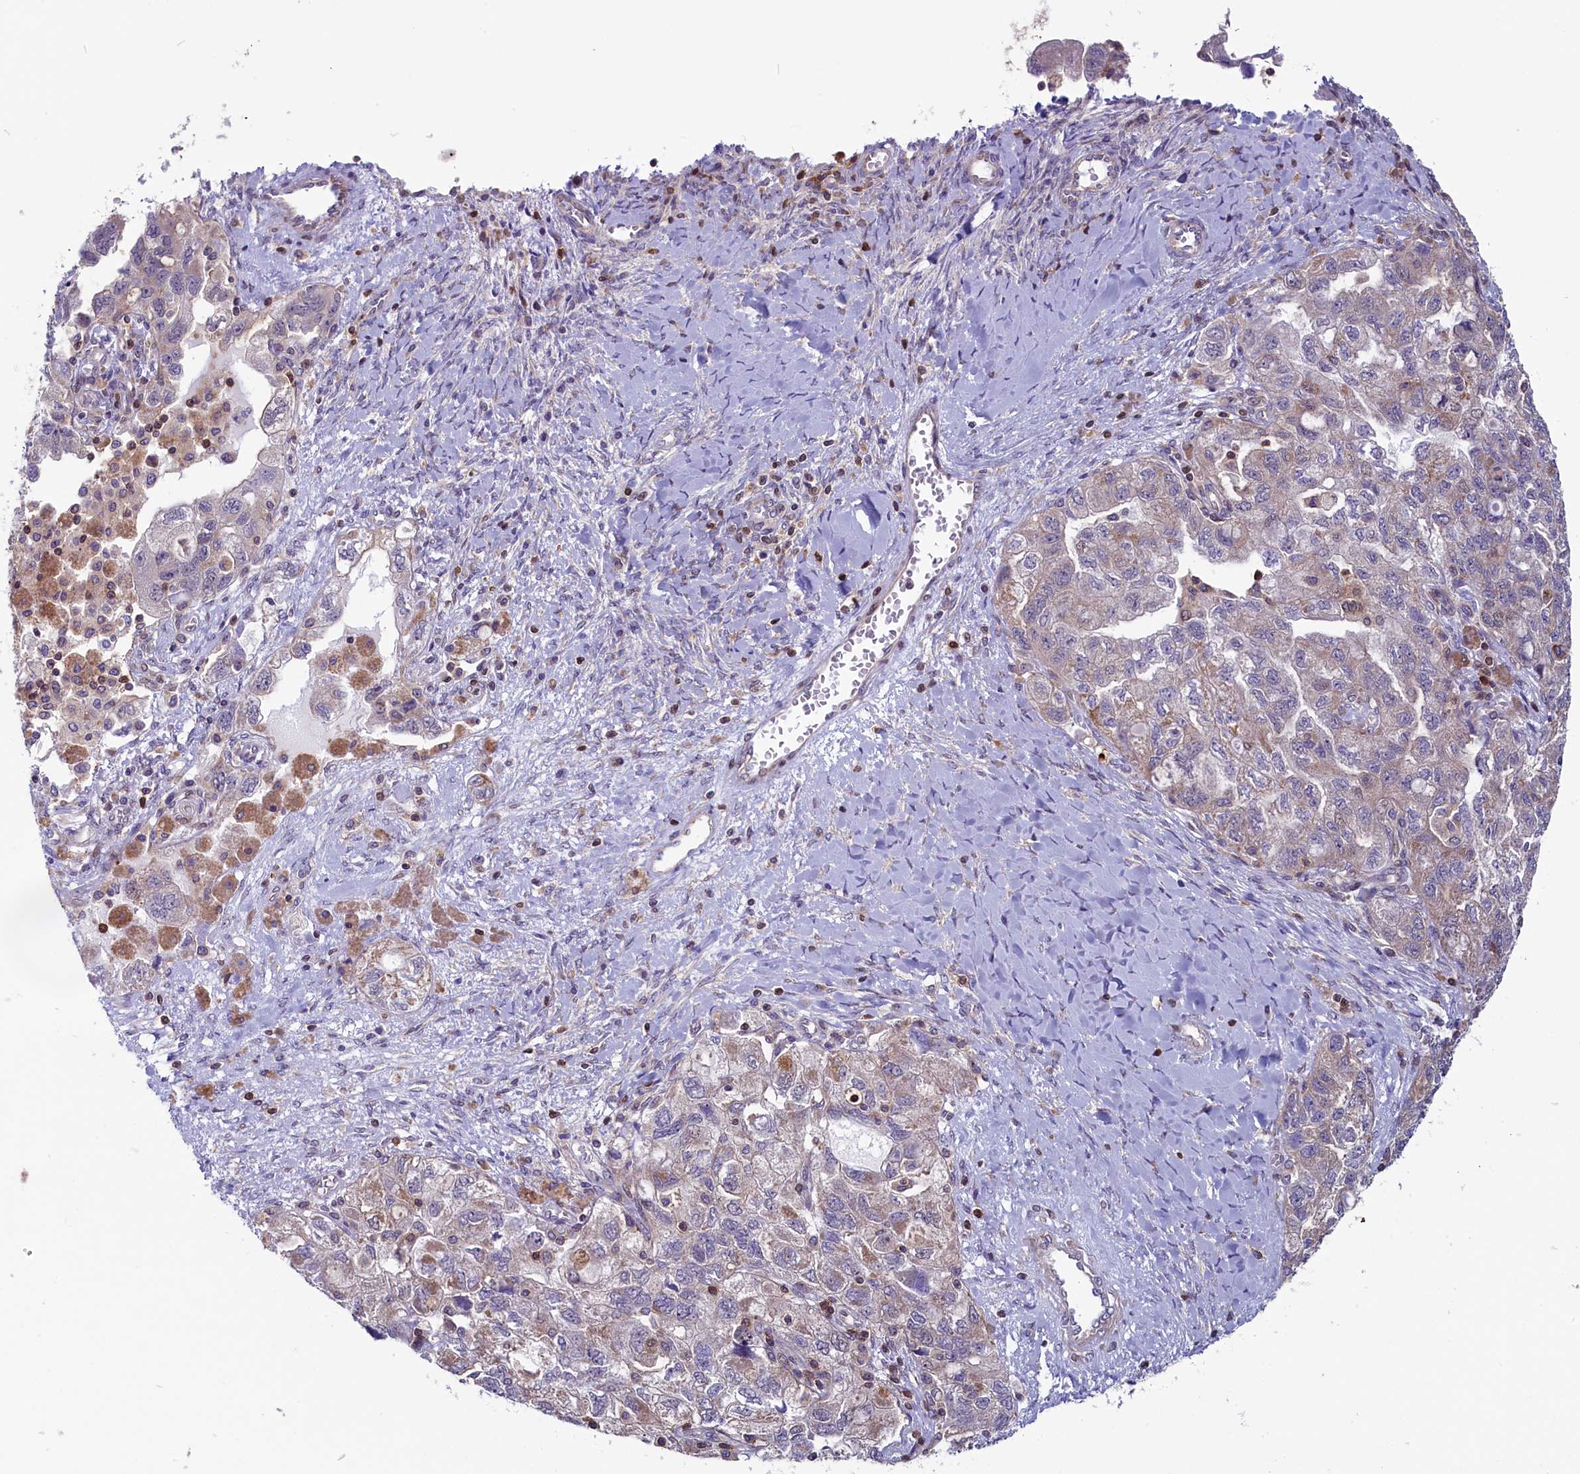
{"staining": {"intensity": "weak", "quantity": "<25%", "location": "cytoplasmic/membranous"}, "tissue": "ovarian cancer", "cell_type": "Tumor cells", "image_type": "cancer", "snomed": [{"axis": "morphology", "description": "Carcinoma, NOS"}, {"axis": "morphology", "description": "Cystadenocarcinoma, serous, NOS"}, {"axis": "topography", "description": "Ovary"}], "caption": "DAB (3,3'-diaminobenzidine) immunohistochemical staining of human carcinoma (ovarian) shows no significant positivity in tumor cells.", "gene": "CIAPIN1", "patient": {"sex": "female", "age": 69}}